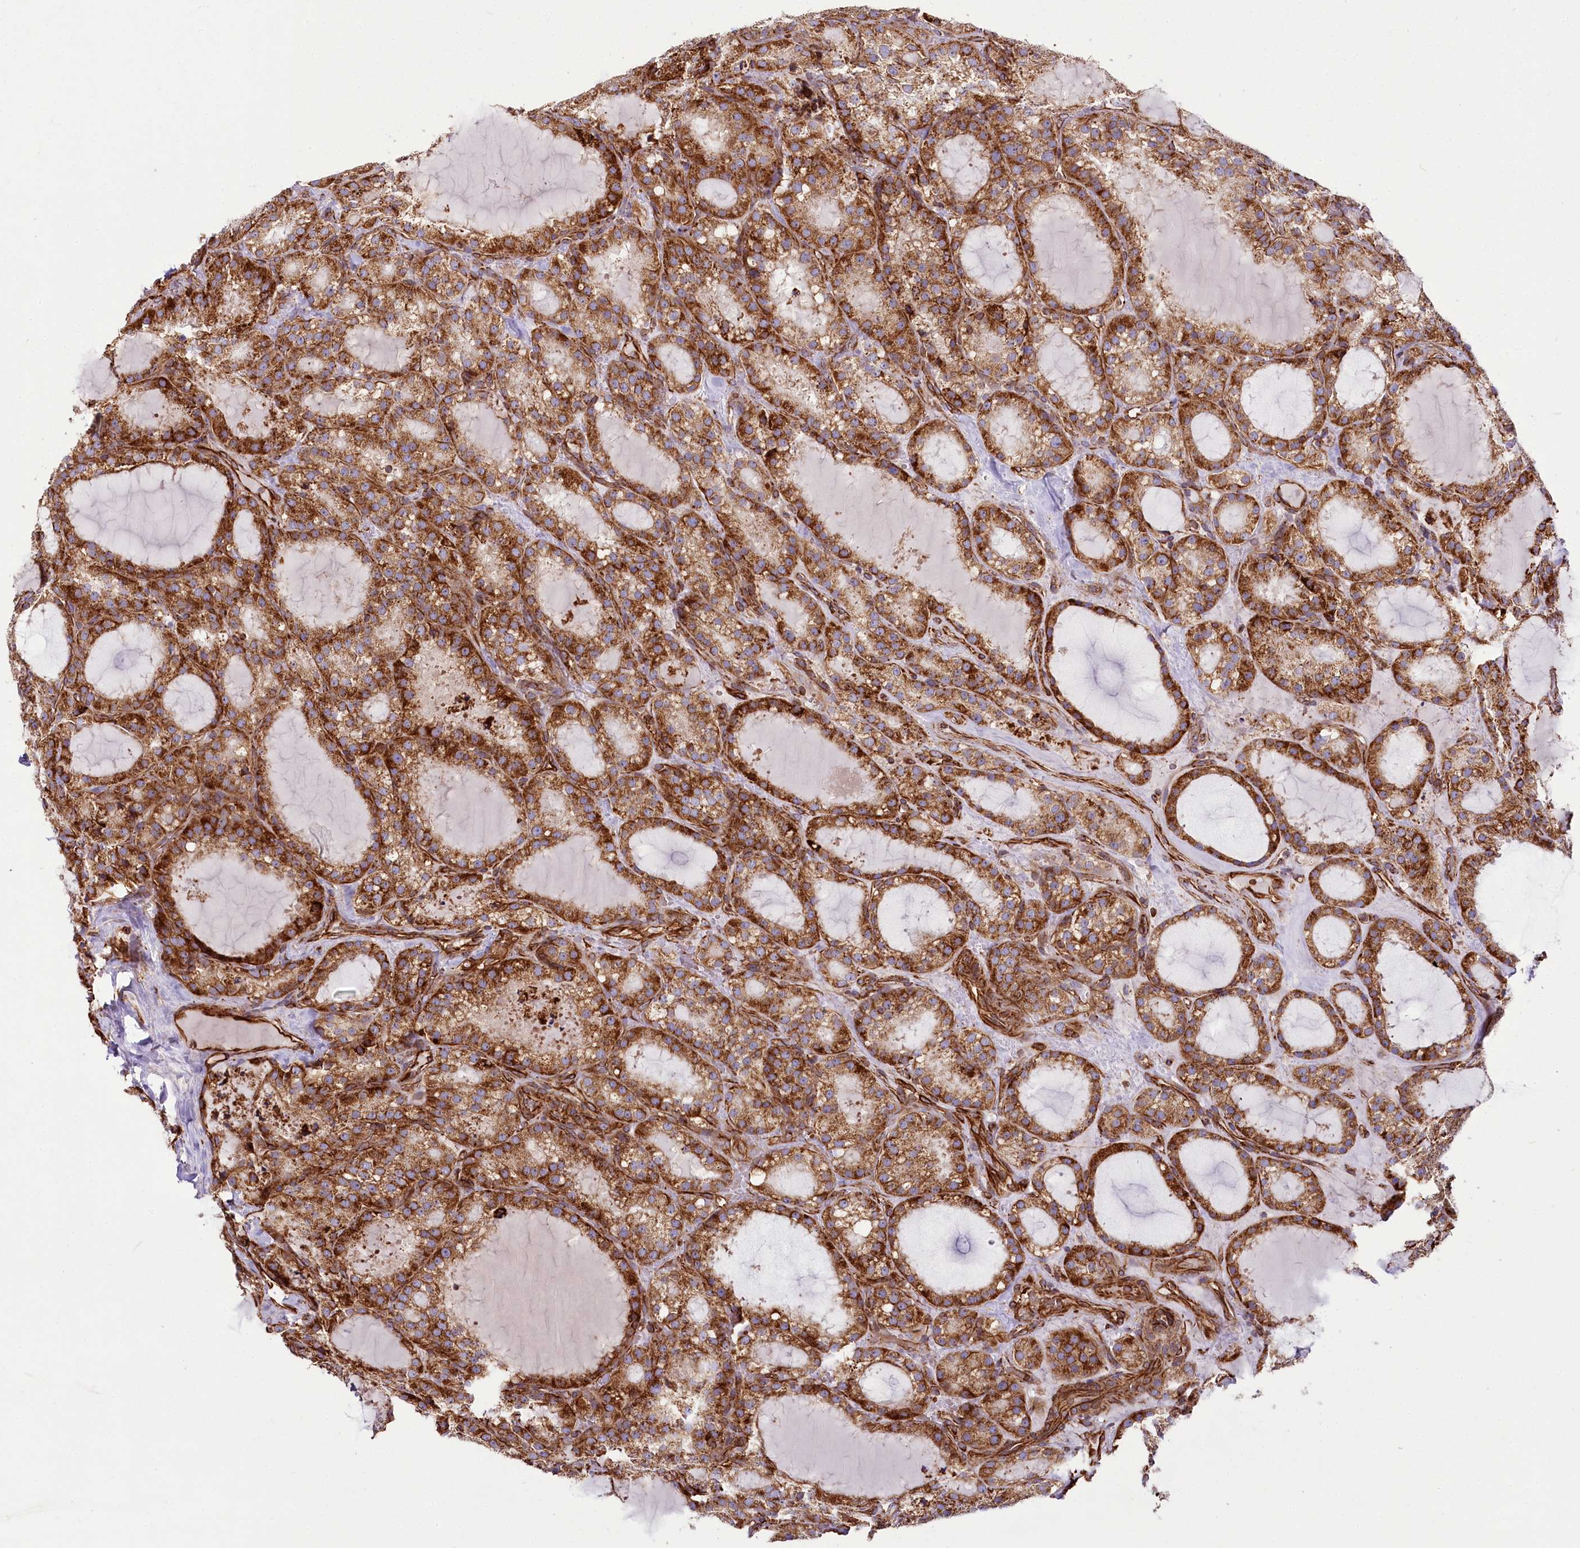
{"staining": {"intensity": "strong", "quantity": ">75%", "location": "cytoplasmic/membranous"}, "tissue": "thyroid cancer", "cell_type": "Tumor cells", "image_type": "cancer", "snomed": [{"axis": "morphology", "description": "Papillary adenocarcinoma, NOS"}, {"axis": "topography", "description": "Thyroid gland"}], "caption": "Immunohistochemical staining of papillary adenocarcinoma (thyroid) displays high levels of strong cytoplasmic/membranous protein positivity in approximately >75% of tumor cells.", "gene": "THUMPD3", "patient": {"sex": "male", "age": 77}}